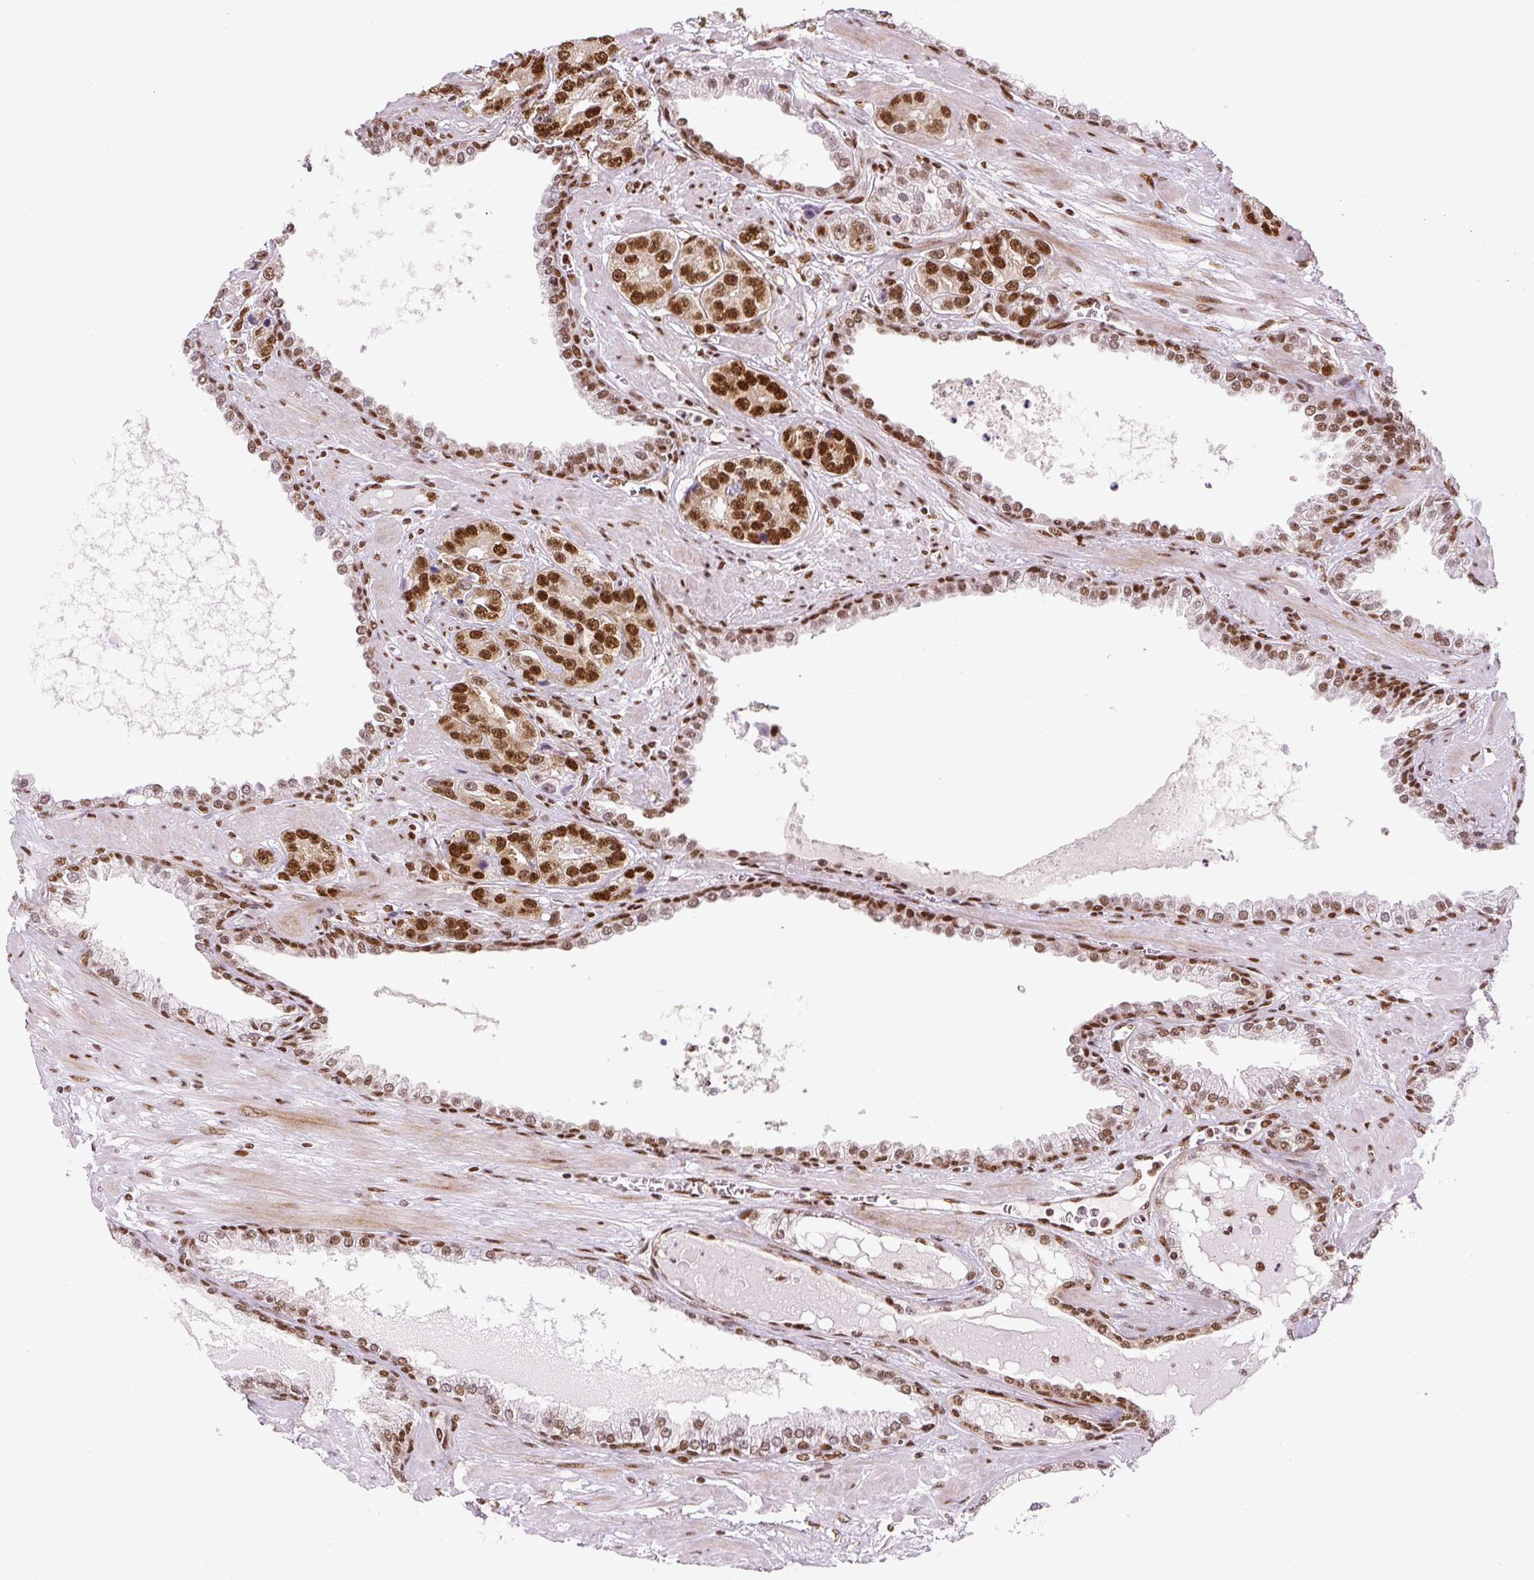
{"staining": {"intensity": "strong", "quantity": ">75%", "location": "nuclear"}, "tissue": "prostate cancer", "cell_type": "Tumor cells", "image_type": "cancer", "snomed": [{"axis": "morphology", "description": "Adenocarcinoma, High grade"}, {"axis": "topography", "description": "Prostate"}], "caption": "Protein expression by immunohistochemistry displays strong nuclear expression in about >75% of tumor cells in prostate cancer (high-grade adenocarcinoma).", "gene": "FUS", "patient": {"sex": "male", "age": 71}}